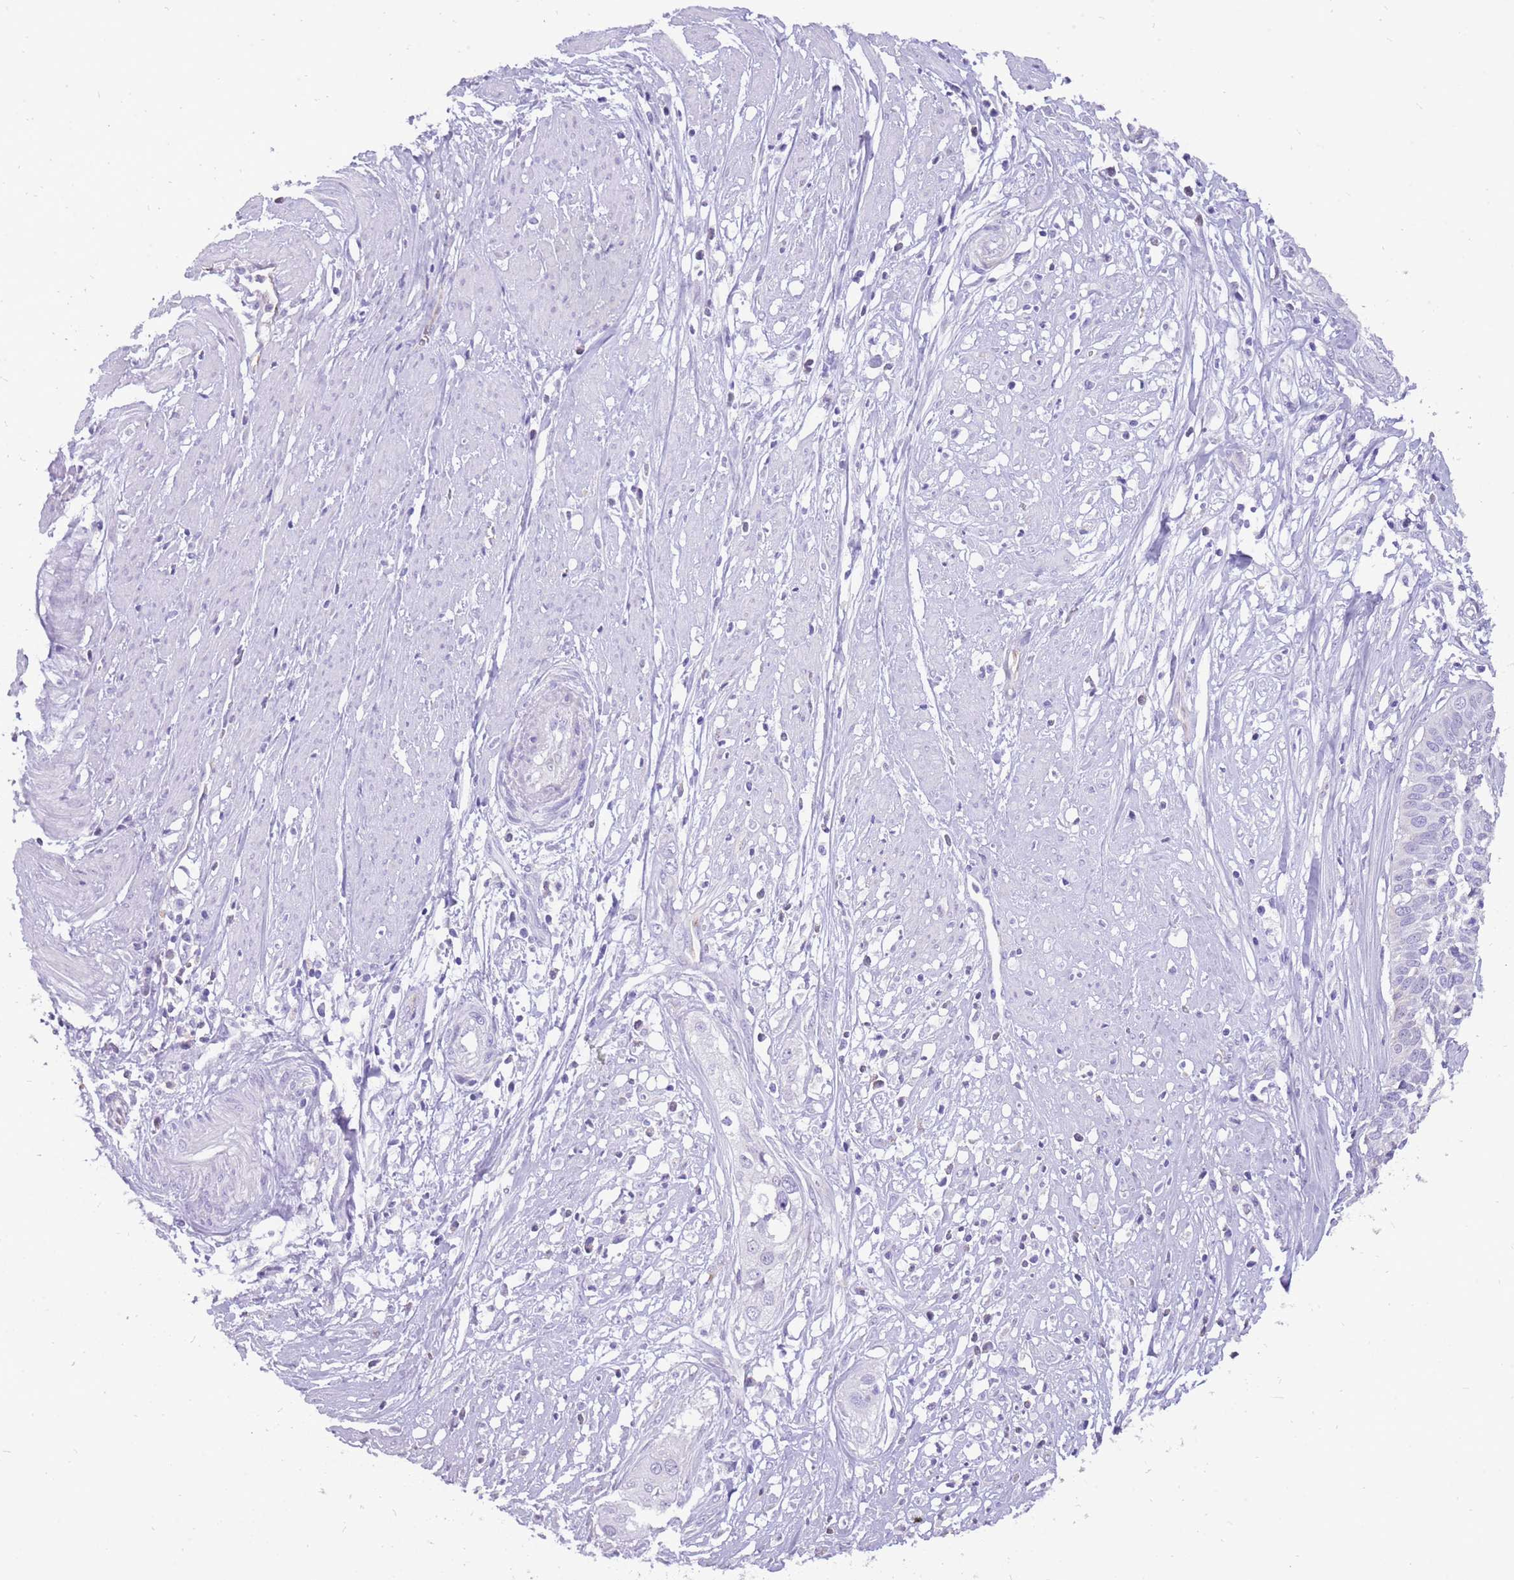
{"staining": {"intensity": "negative", "quantity": "none", "location": "none"}, "tissue": "cervical cancer", "cell_type": "Tumor cells", "image_type": "cancer", "snomed": [{"axis": "morphology", "description": "Squamous cell carcinoma, NOS"}, {"axis": "topography", "description": "Cervix"}], "caption": "Cervical cancer was stained to show a protein in brown. There is no significant expression in tumor cells.", "gene": "PCNX1", "patient": {"sex": "female", "age": 34}}